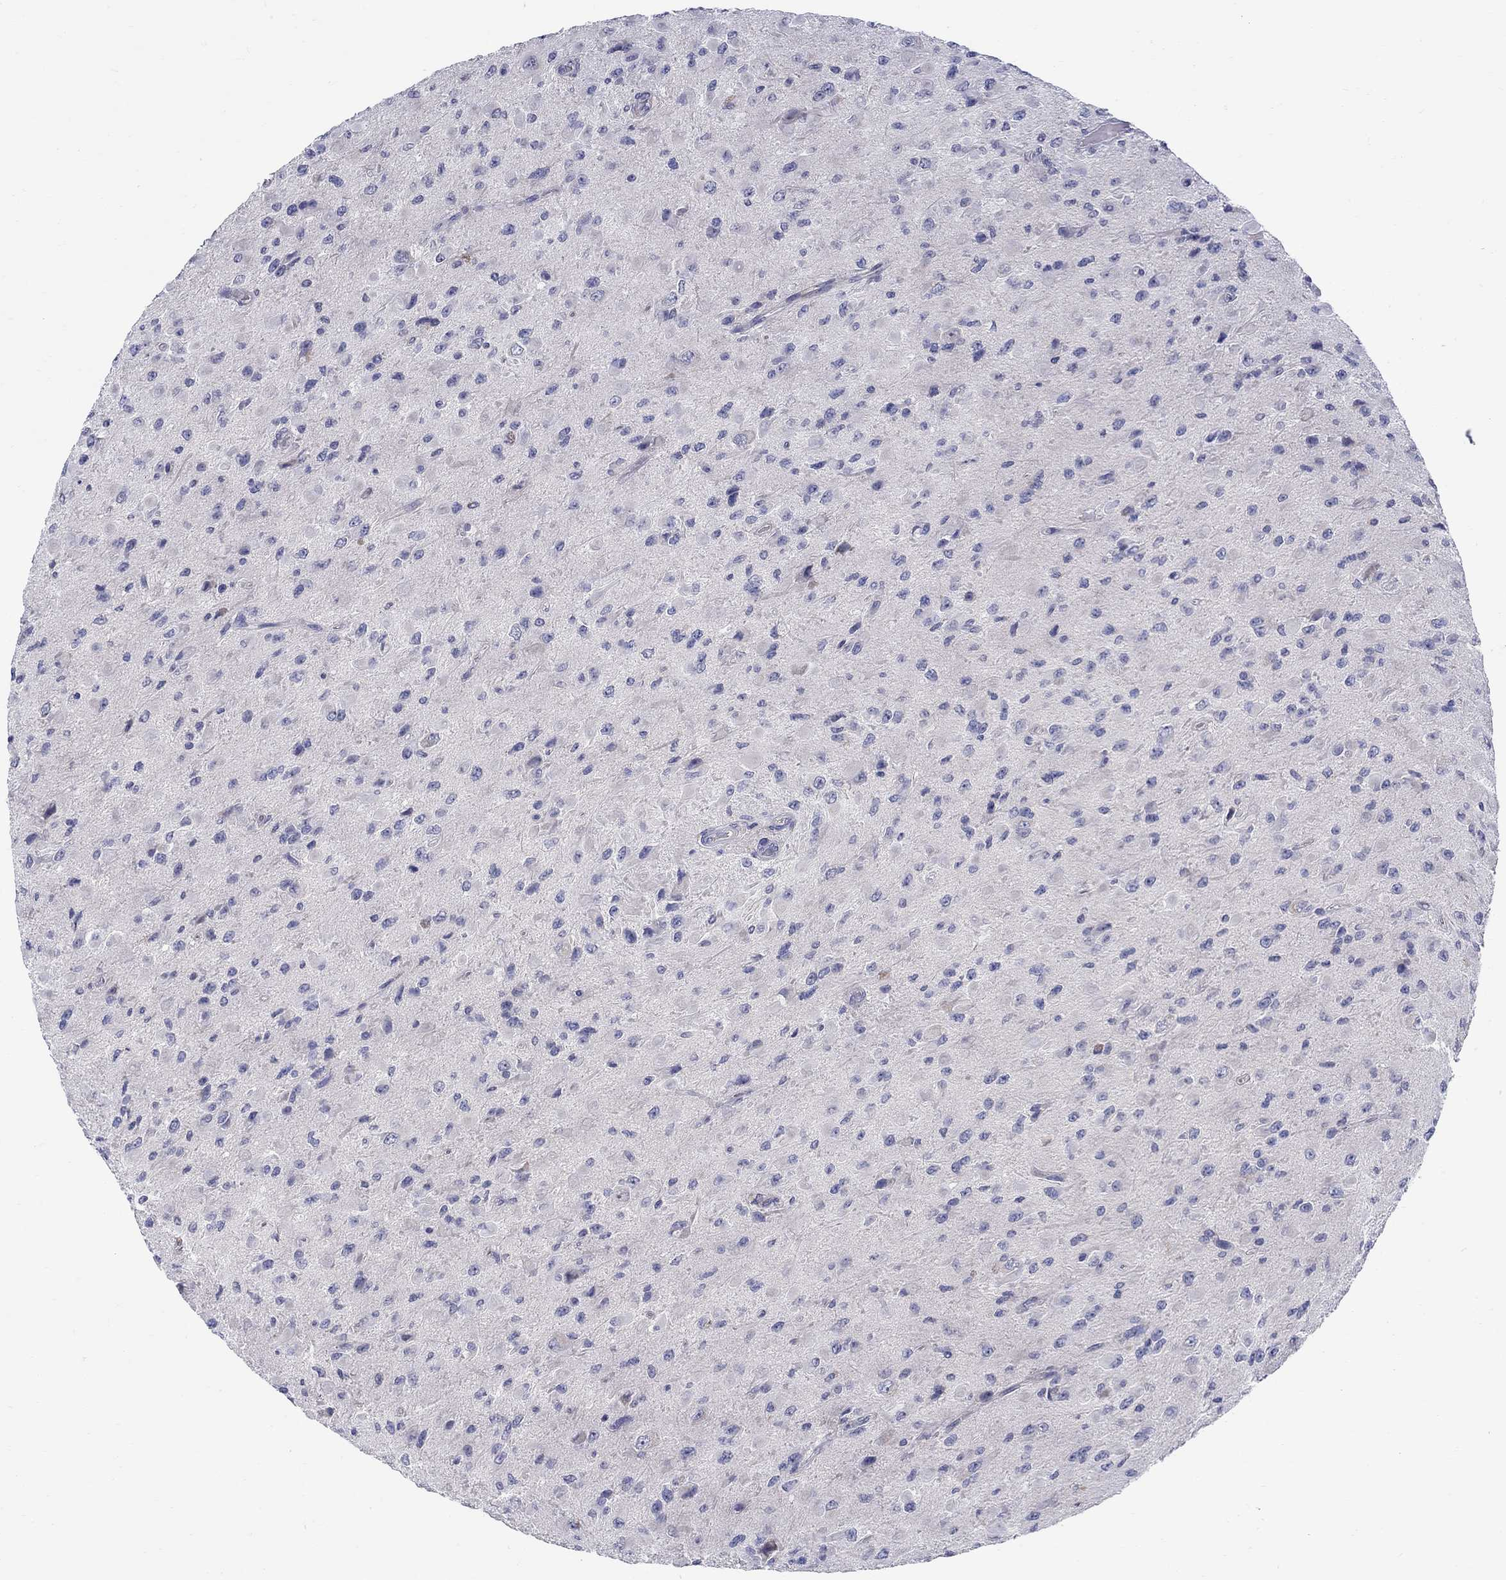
{"staining": {"intensity": "negative", "quantity": "none", "location": "none"}, "tissue": "glioma", "cell_type": "Tumor cells", "image_type": "cancer", "snomed": [{"axis": "morphology", "description": "Glioma, malignant, High grade"}, {"axis": "topography", "description": "Cerebral cortex"}], "caption": "Glioma stained for a protein using immunohistochemistry (IHC) shows no positivity tumor cells.", "gene": "QRFPR", "patient": {"sex": "male", "age": 35}}